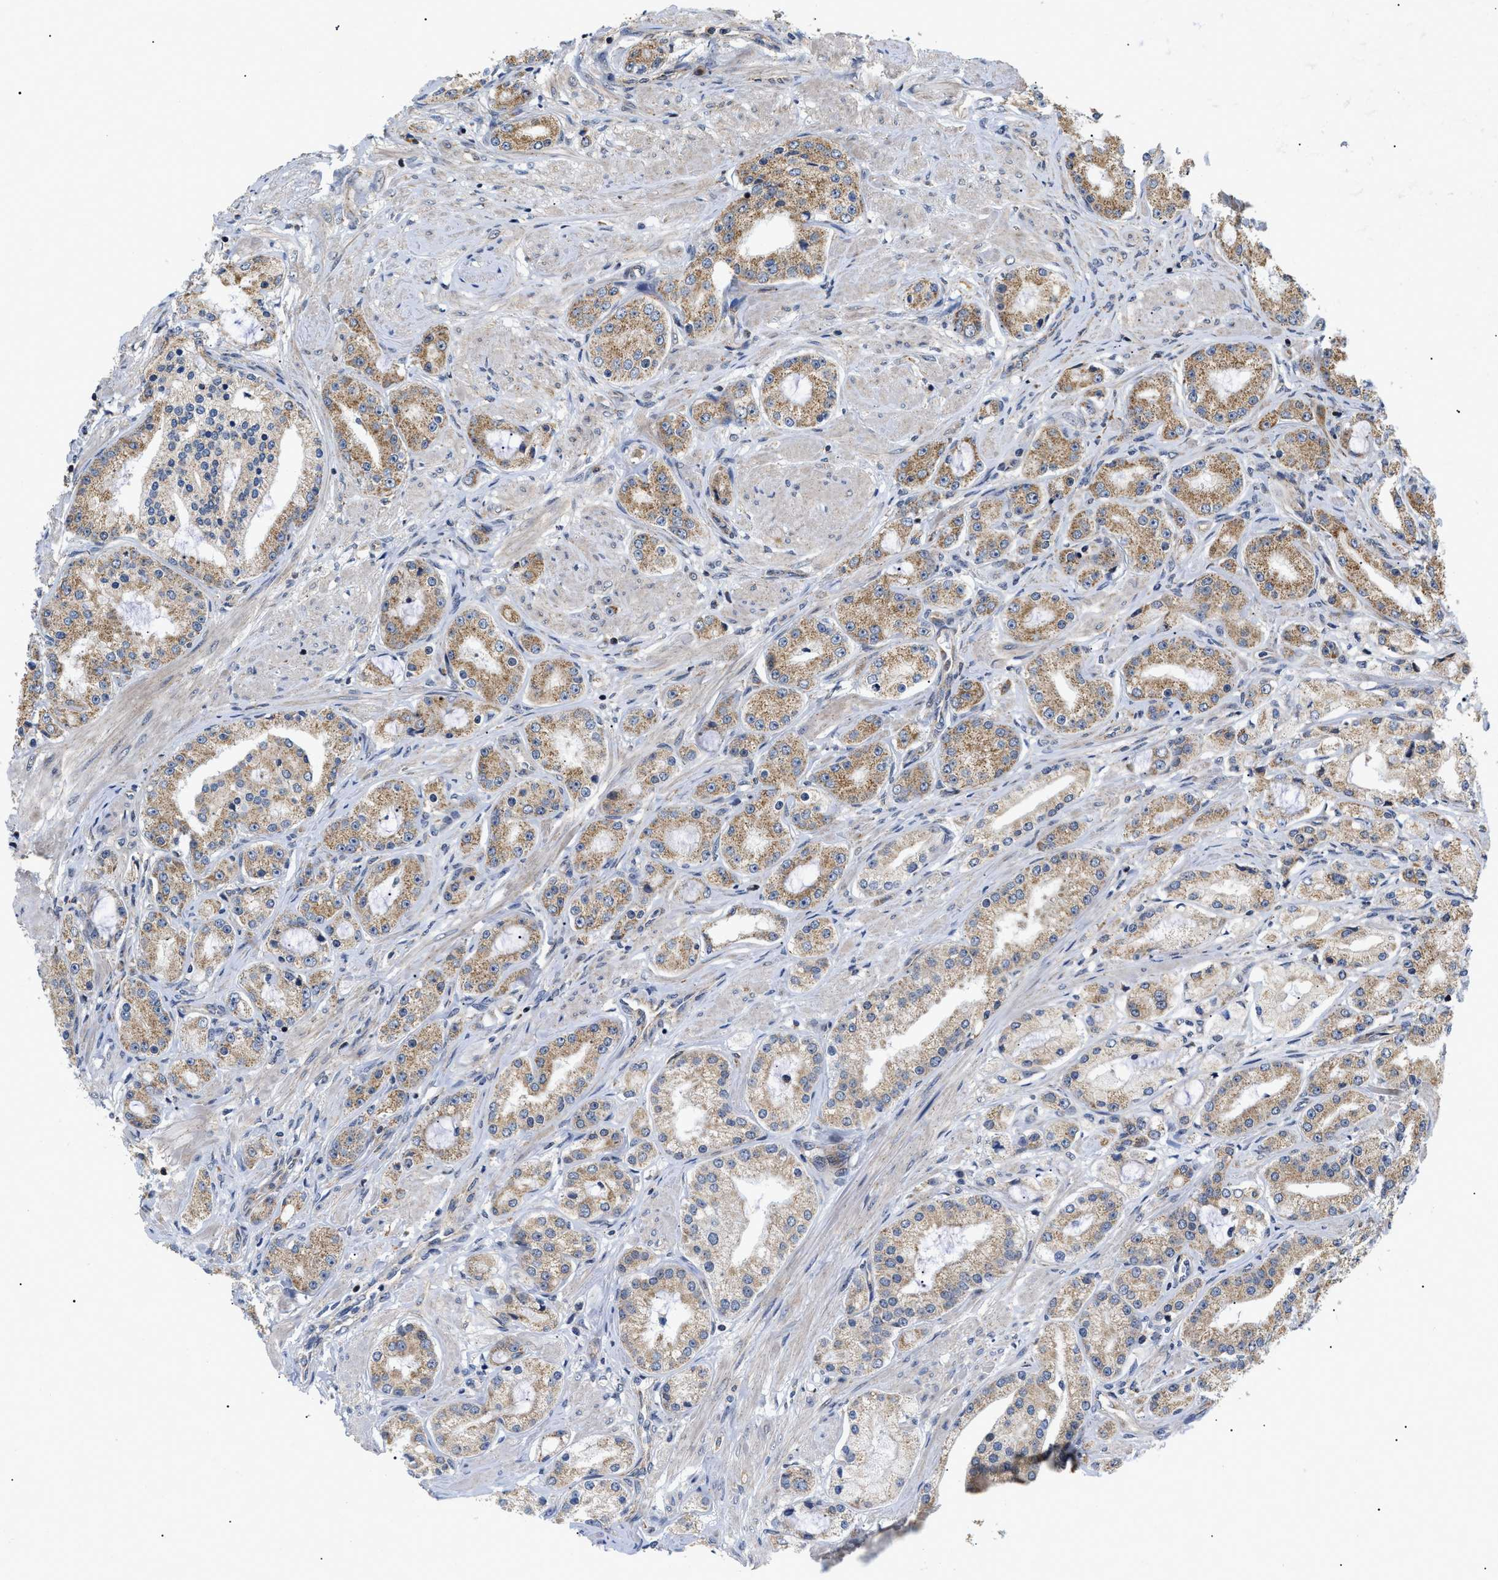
{"staining": {"intensity": "moderate", "quantity": ">75%", "location": "cytoplasmic/membranous"}, "tissue": "prostate cancer", "cell_type": "Tumor cells", "image_type": "cancer", "snomed": [{"axis": "morphology", "description": "Adenocarcinoma, Low grade"}, {"axis": "topography", "description": "Prostate"}], "caption": "Prostate adenocarcinoma (low-grade) stained with DAB (3,3'-diaminobenzidine) immunohistochemistry (IHC) exhibits medium levels of moderate cytoplasmic/membranous staining in about >75% of tumor cells.", "gene": "ZBTB11", "patient": {"sex": "male", "age": 63}}